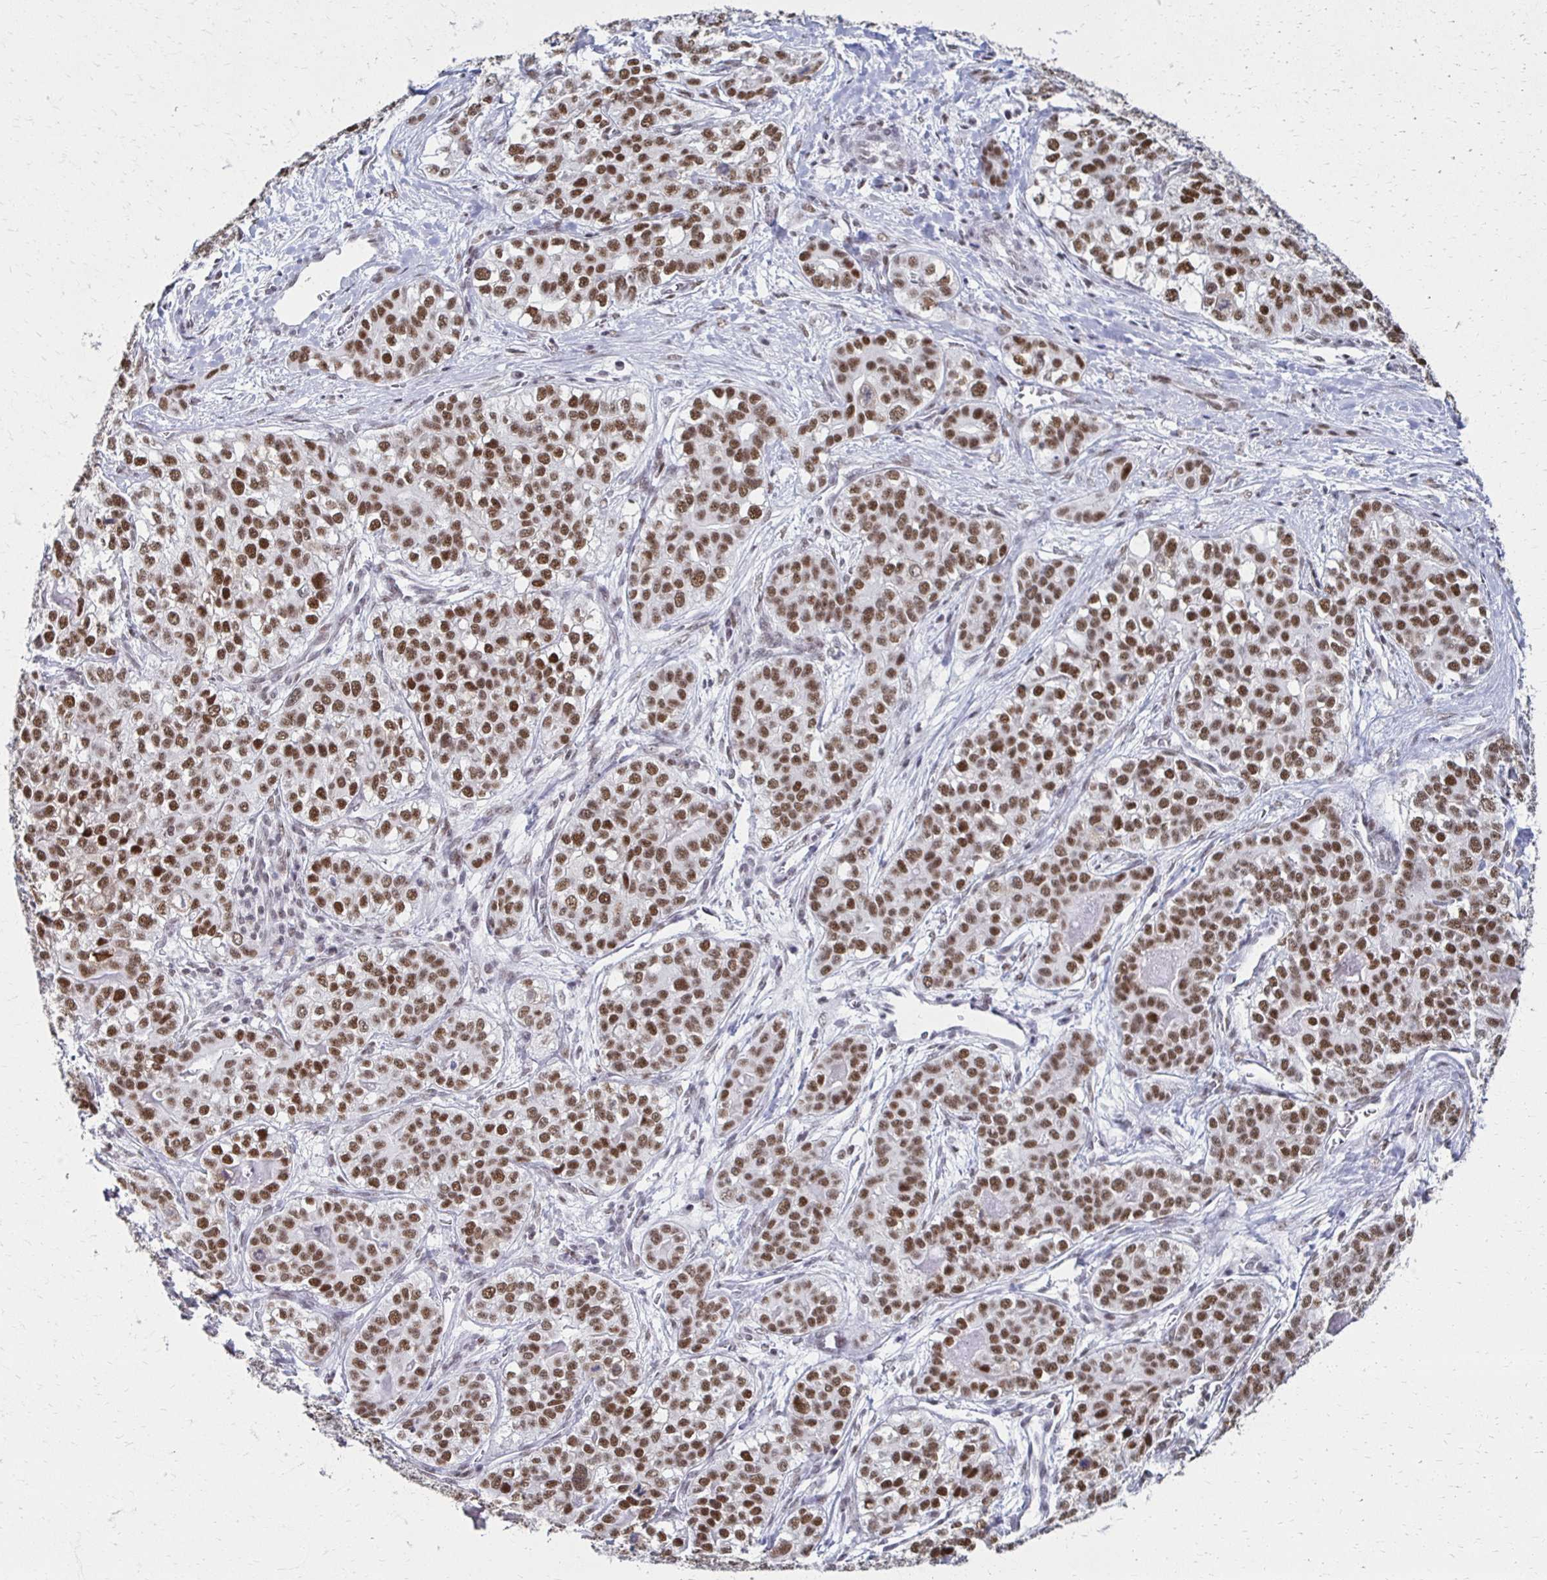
{"staining": {"intensity": "moderate", "quantity": ">75%", "location": "nuclear"}, "tissue": "liver cancer", "cell_type": "Tumor cells", "image_type": "cancer", "snomed": [{"axis": "morphology", "description": "Cholangiocarcinoma"}, {"axis": "topography", "description": "Liver"}], "caption": "The image displays staining of cholangiocarcinoma (liver), revealing moderate nuclear protein expression (brown color) within tumor cells.", "gene": "IRF7", "patient": {"sex": "male", "age": 56}}